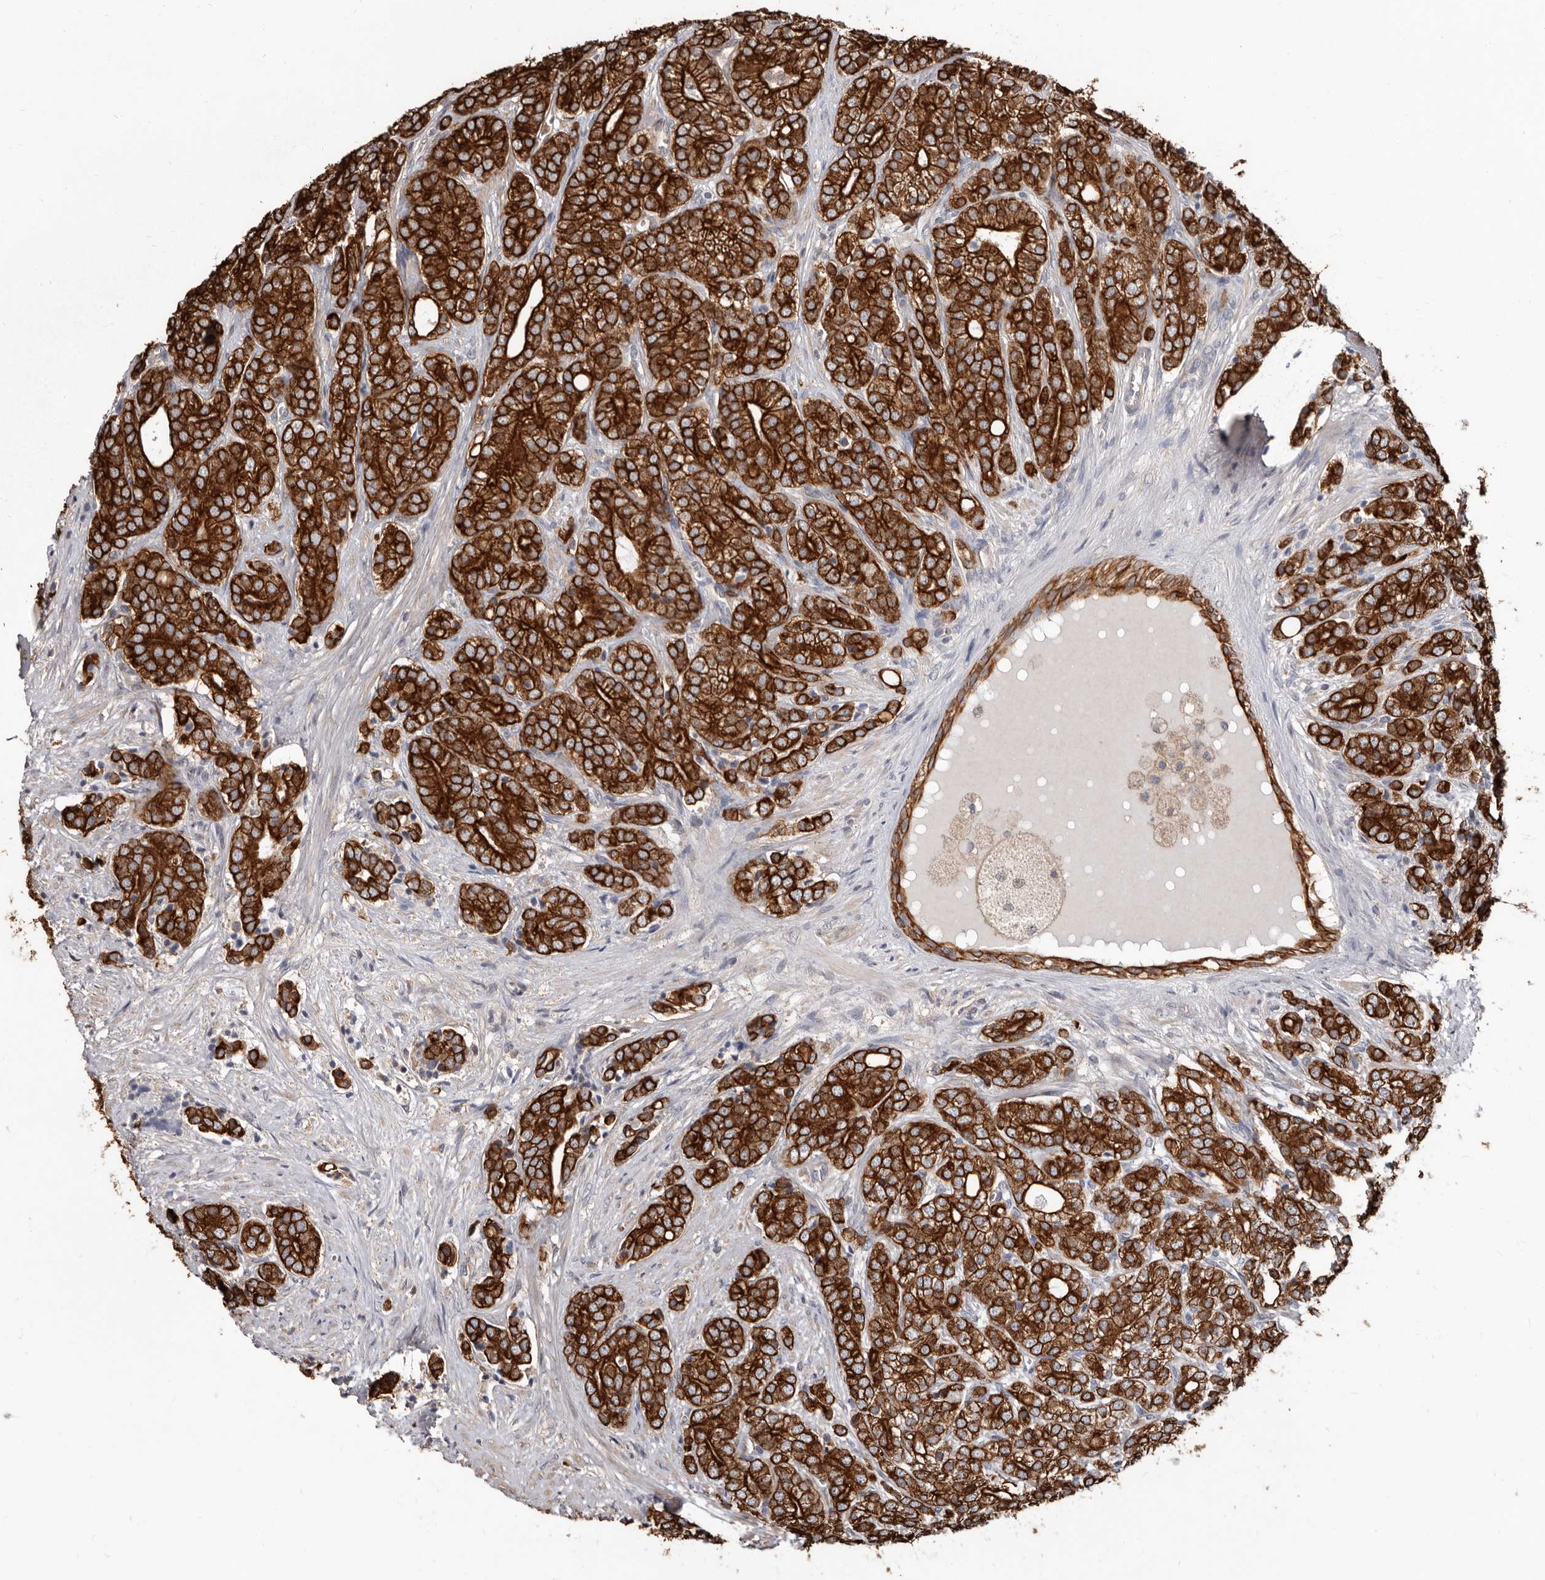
{"staining": {"intensity": "strong", "quantity": ">75%", "location": "cytoplasmic/membranous"}, "tissue": "prostate cancer", "cell_type": "Tumor cells", "image_type": "cancer", "snomed": [{"axis": "morphology", "description": "Adenocarcinoma, High grade"}, {"axis": "topography", "description": "Prostate"}], "caption": "The image demonstrates a brown stain indicating the presence of a protein in the cytoplasmic/membranous of tumor cells in prostate high-grade adenocarcinoma.", "gene": "MRPL18", "patient": {"sex": "male", "age": 57}}